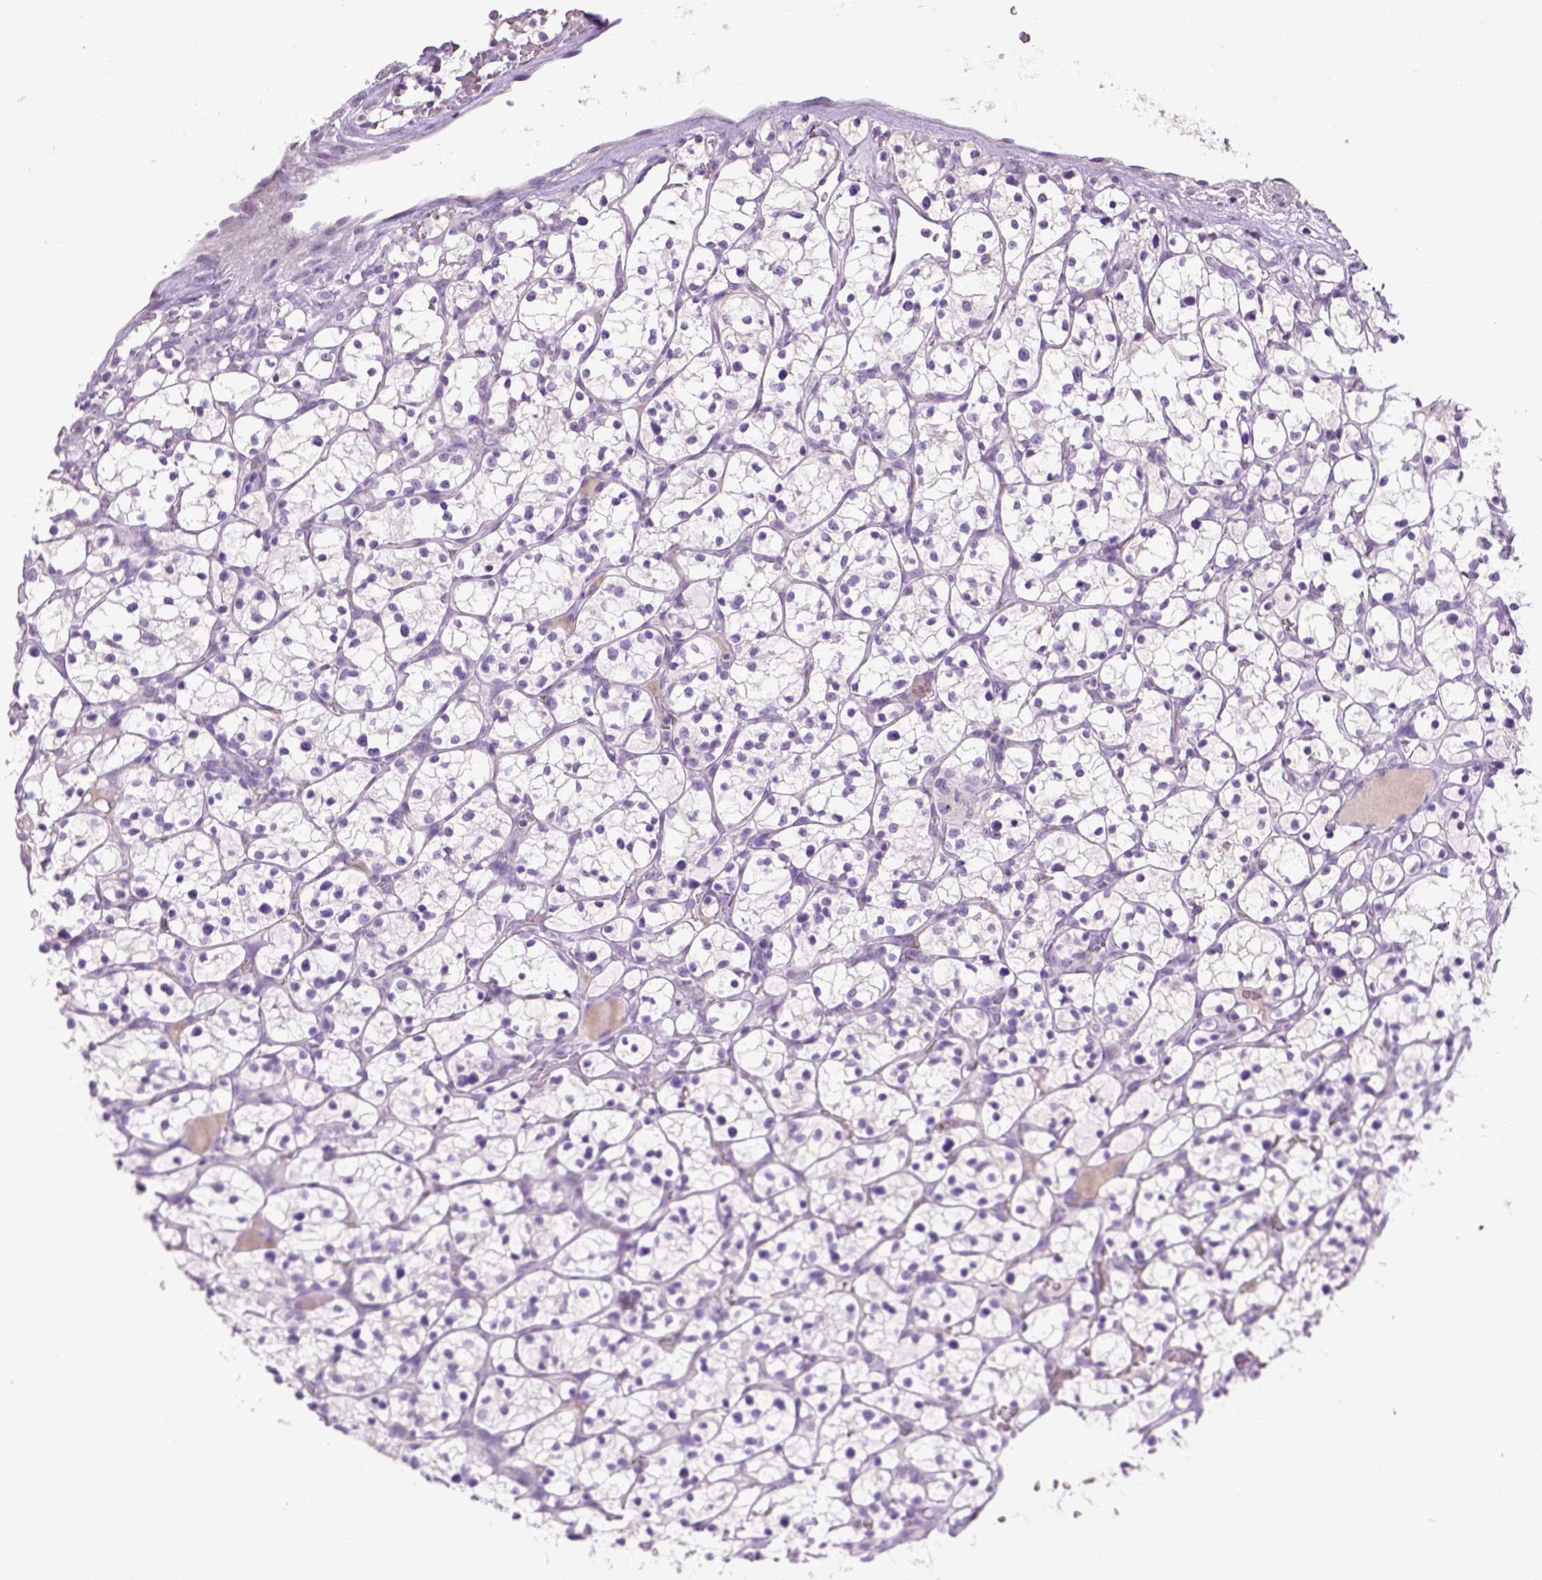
{"staining": {"intensity": "negative", "quantity": "none", "location": "none"}, "tissue": "renal cancer", "cell_type": "Tumor cells", "image_type": "cancer", "snomed": [{"axis": "morphology", "description": "Adenocarcinoma, NOS"}, {"axis": "topography", "description": "Kidney"}], "caption": "IHC histopathology image of neoplastic tissue: renal adenocarcinoma stained with DAB (3,3'-diaminobenzidine) shows no significant protein staining in tumor cells.", "gene": "CYP24A1", "patient": {"sex": "female", "age": 64}}